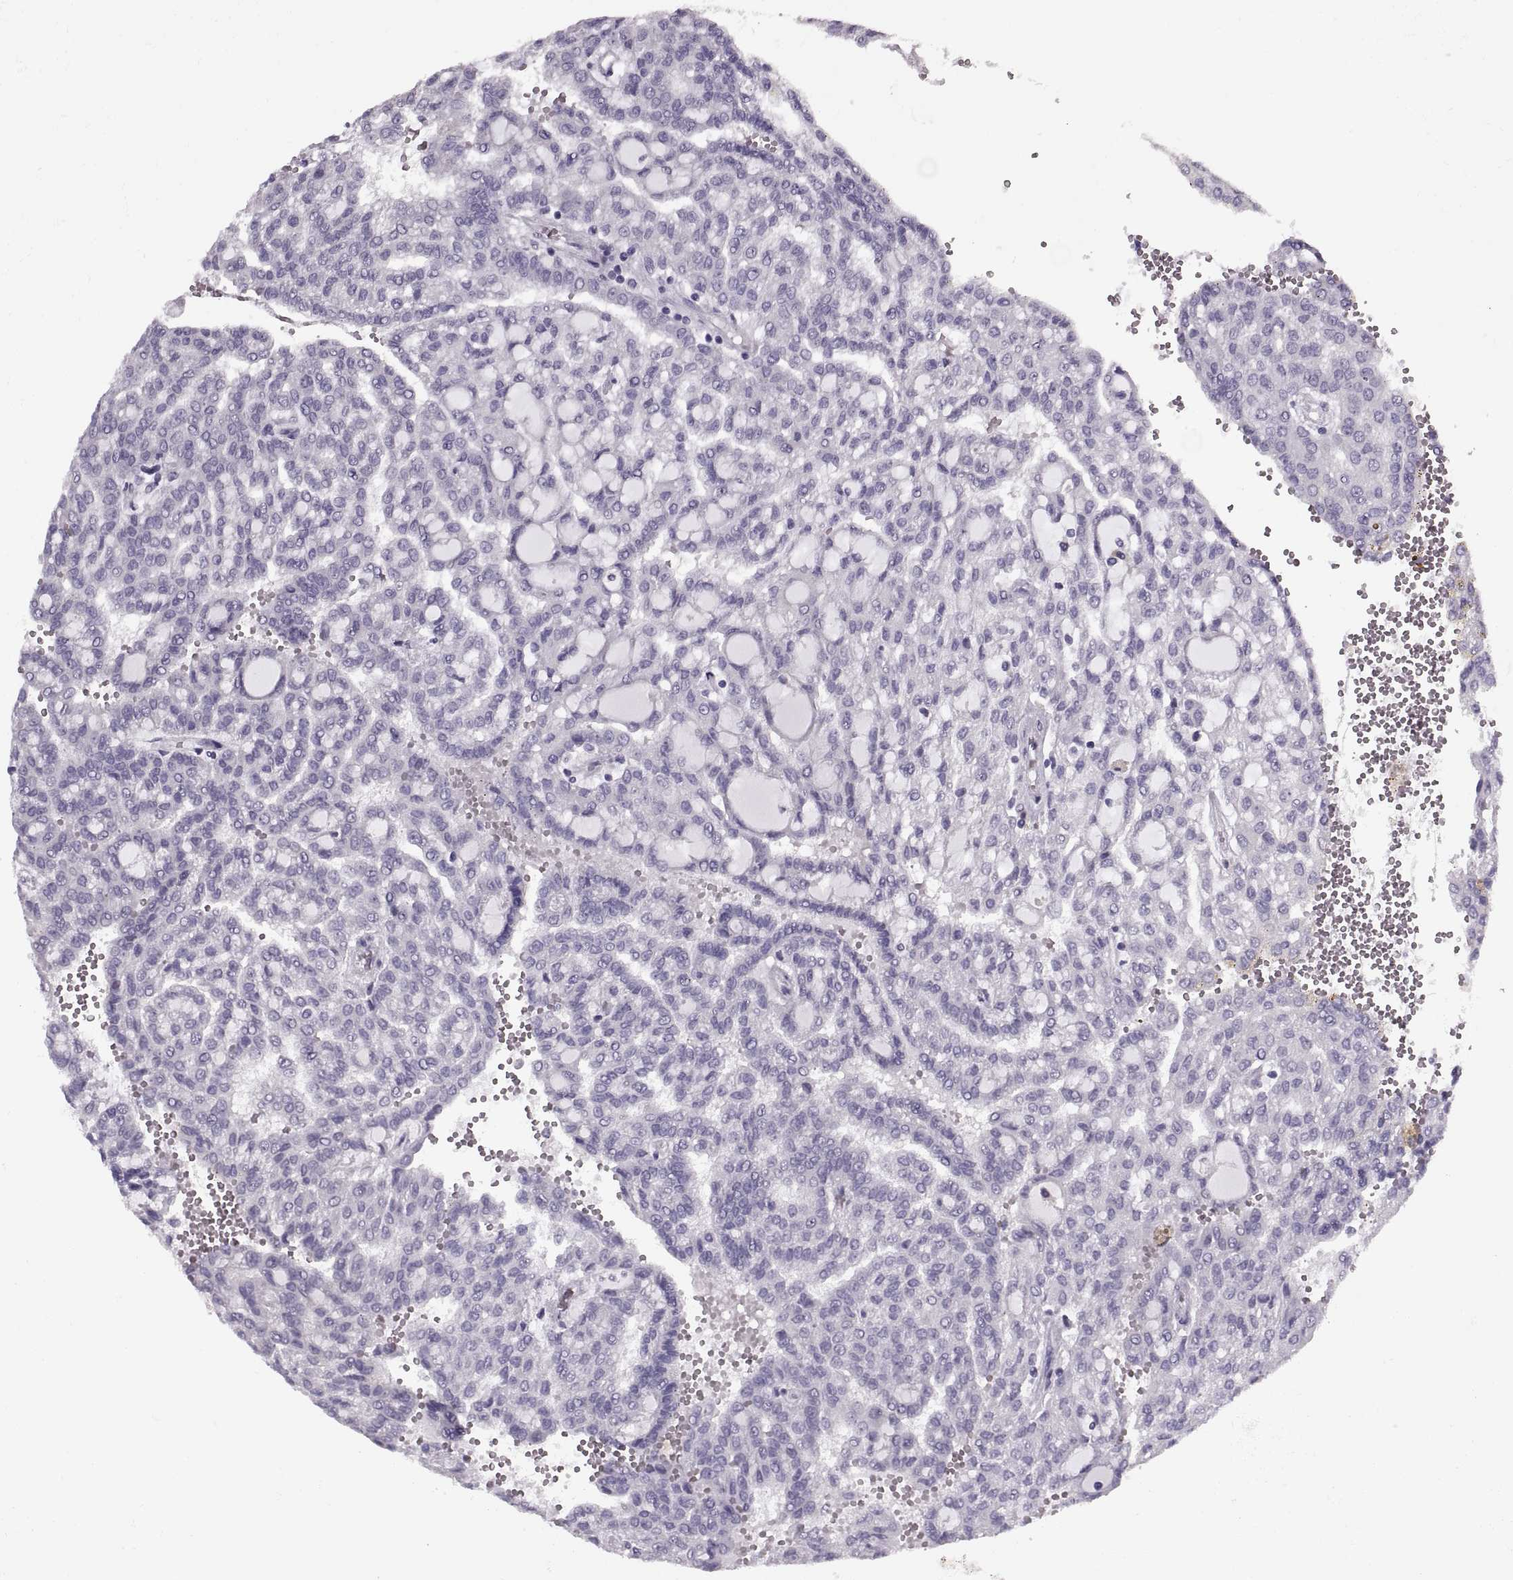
{"staining": {"intensity": "negative", "quantity": "none", "location": "none"}, "tissue": "renal cancer", "cell_type": "Tumor cells", "image_type": "cancer", "snomed": [{"axis": "morphology", "description": "Adenocarcinoma, NOS"}, {"axis": "topography", "description": "Kidney"}], "caption": "Renal cancer (adenocarcinoma) stained for a protein using immunohistochemistry exhibits no staining tumor cells.", "gene": "PRSS54", "patient": {"sex": "male", "age": 63}}